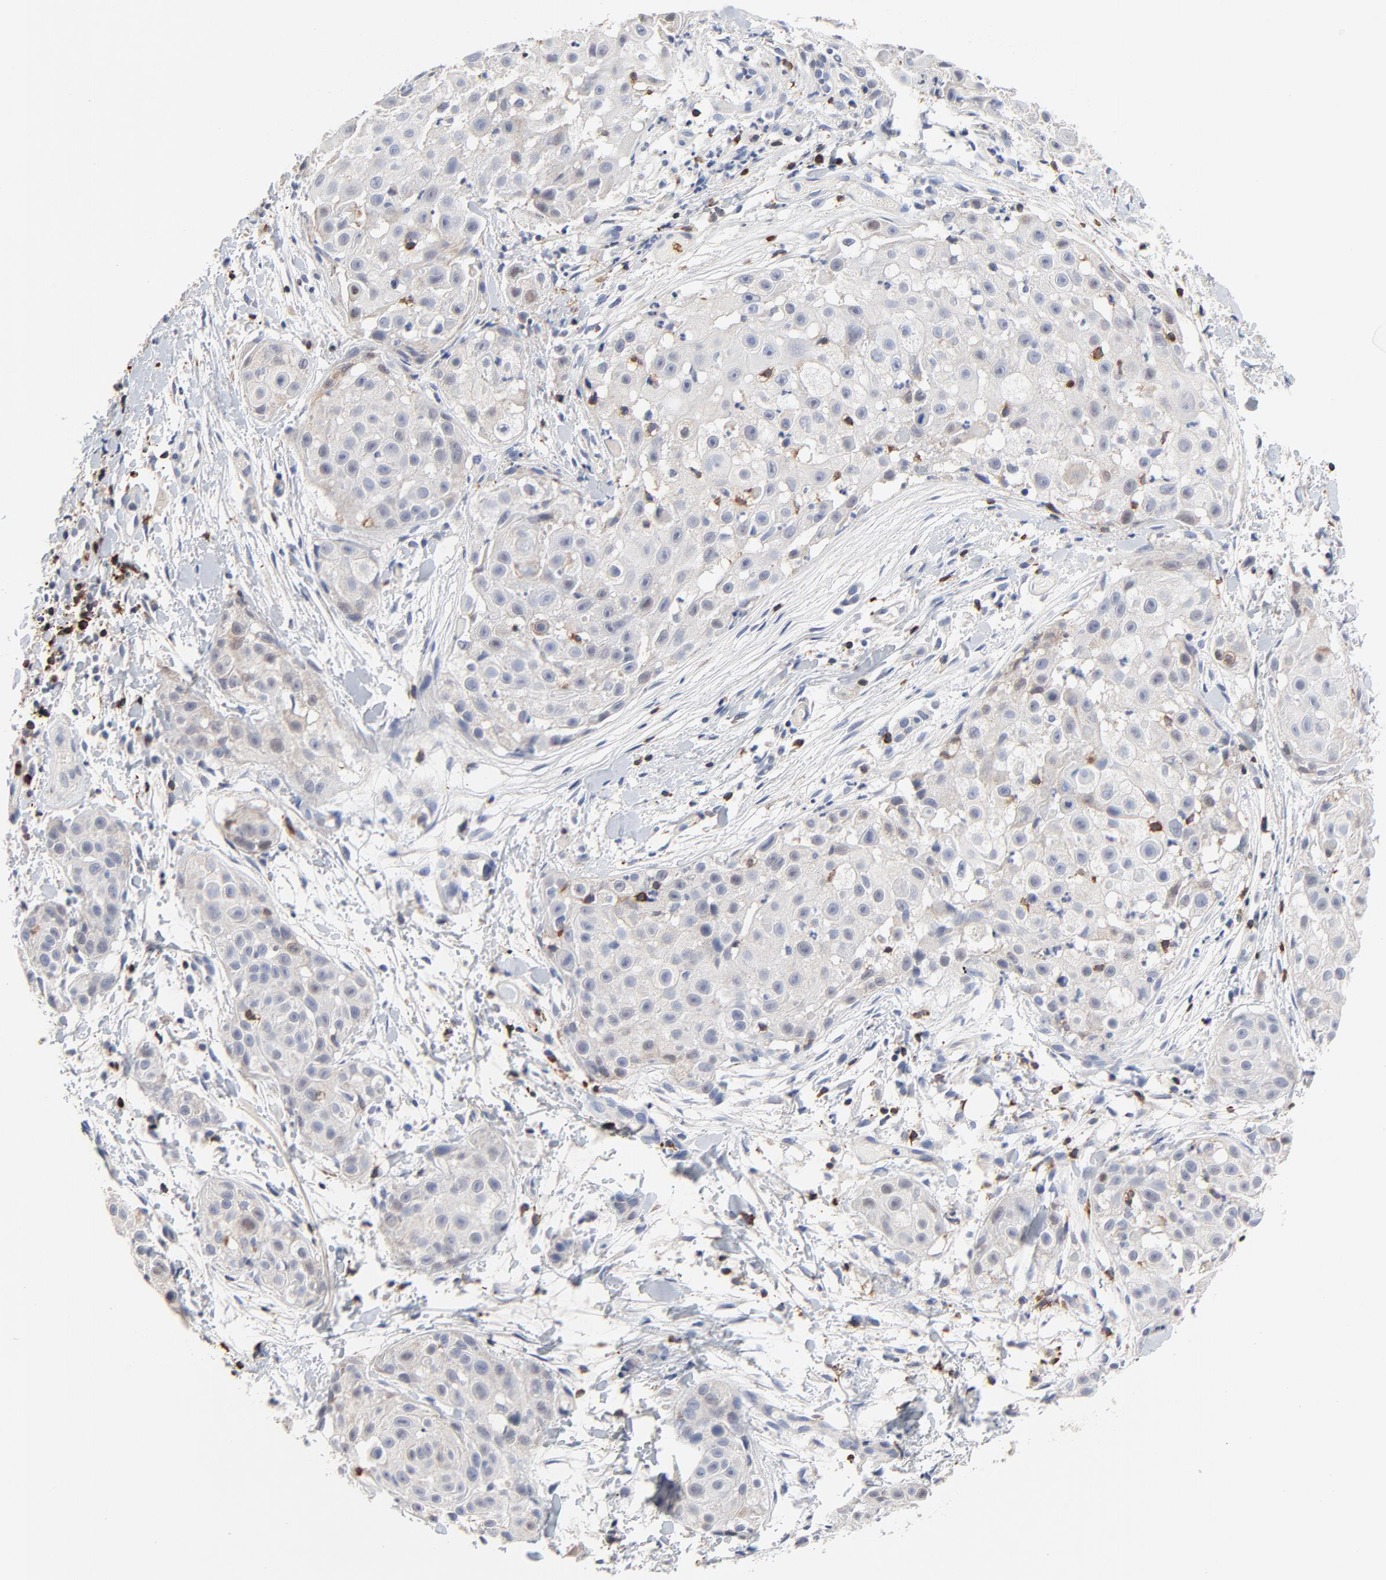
{"staining": {"intensity": "weak", "quantity": "<25%", "location": "cytoplasmic/membranous"}, "tissue": "skin cancer", "cell_type": "Tumor cells", "image_type": "cancer", "snomed": [{"axis": "morphology", "description": "Squamous cell carcinoma, NOS"}, {"axis": "topography", "description": "Skin"}], "caption": "Immunohistochemistry (IHC) of human skin cancer reveals no positivity in tumor cells.", "gene": "SKAP1", "patient": {"sex": "female", "age": 57}}